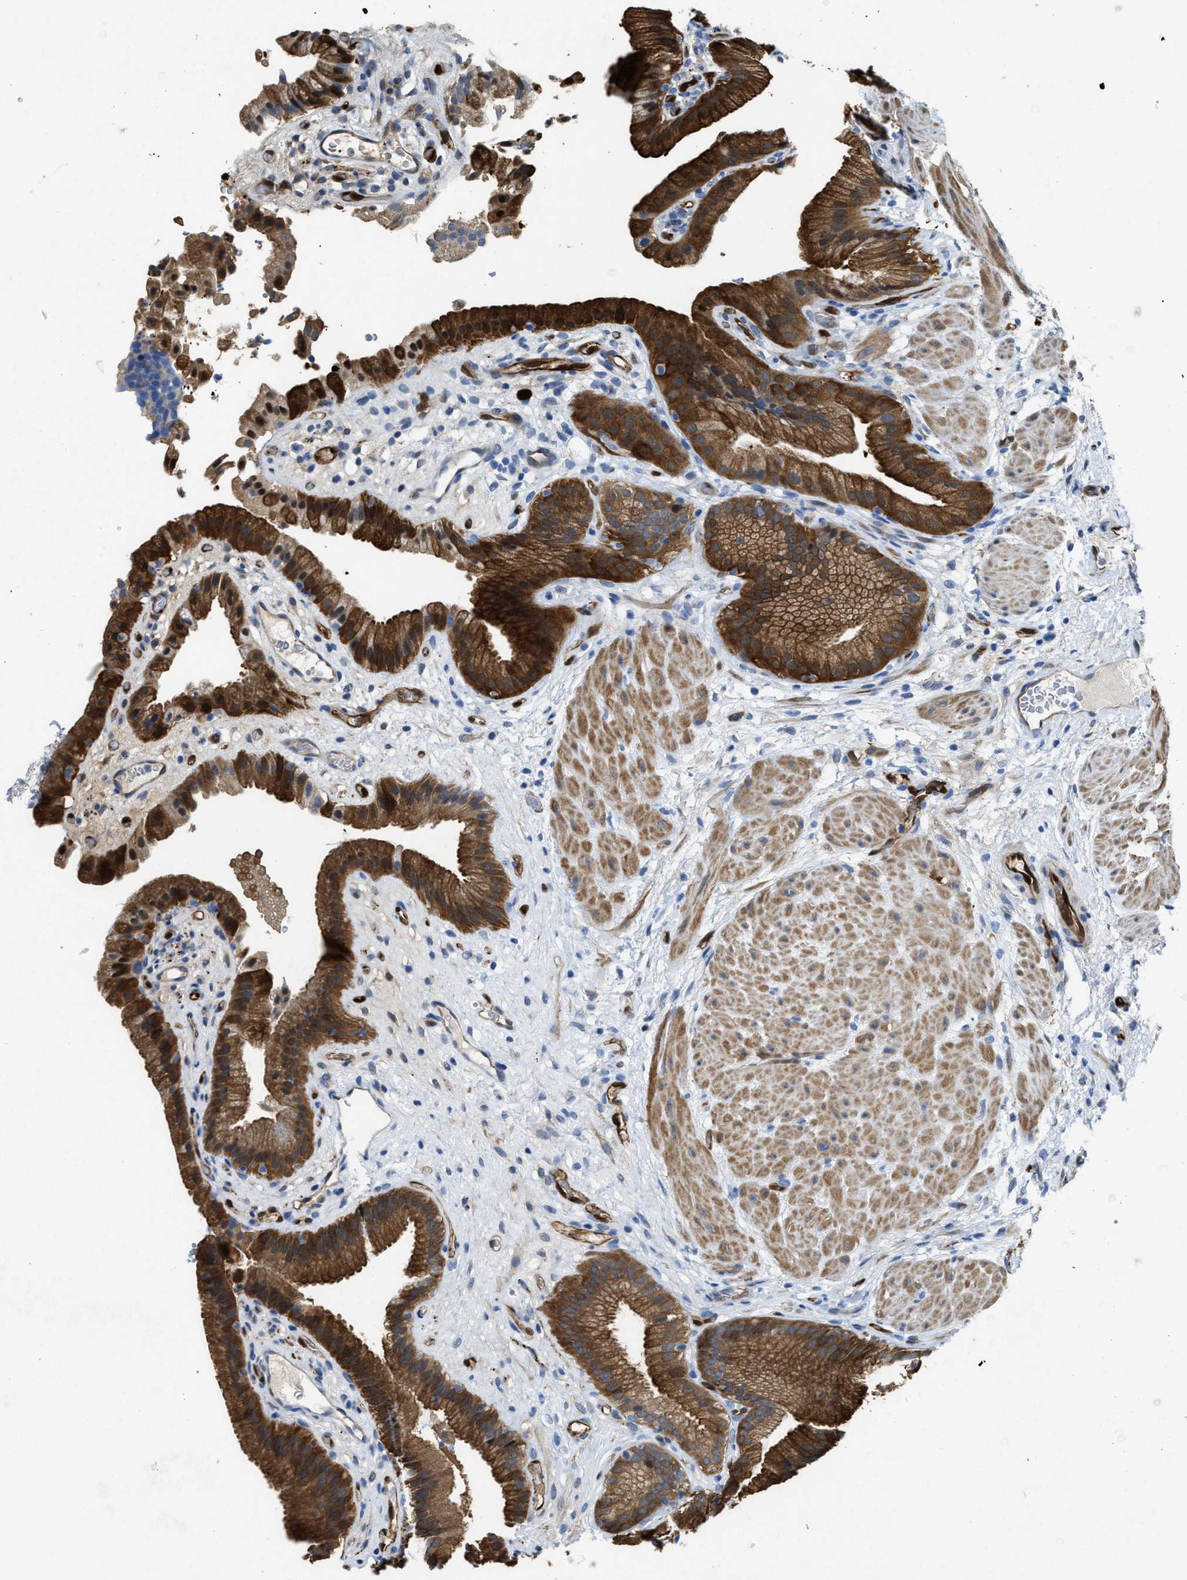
{"staining": {"intensity": "strong", "quantity": ">75%", "location": "cytoplasmic/membranous"}, "tissue": "gallbladder", "cell_type": "Glandular cells", "image_type": "normal", "snomed": [{"axis": "morphology", "description": "Normal tissue, NOS"}, {"axis": "topography", "description": "Gallbladder"}], "caption": "DAB immunohistochemical staining of unremarkable gallbladder displays strong cytoplasmic/membranous protein positivity in approximately >75% of glandular cells. (Brightfield microscopy of DAB IHC at high magnification).", "gene": "ASS1", "patient": {"sex": "male", "age": 49}}